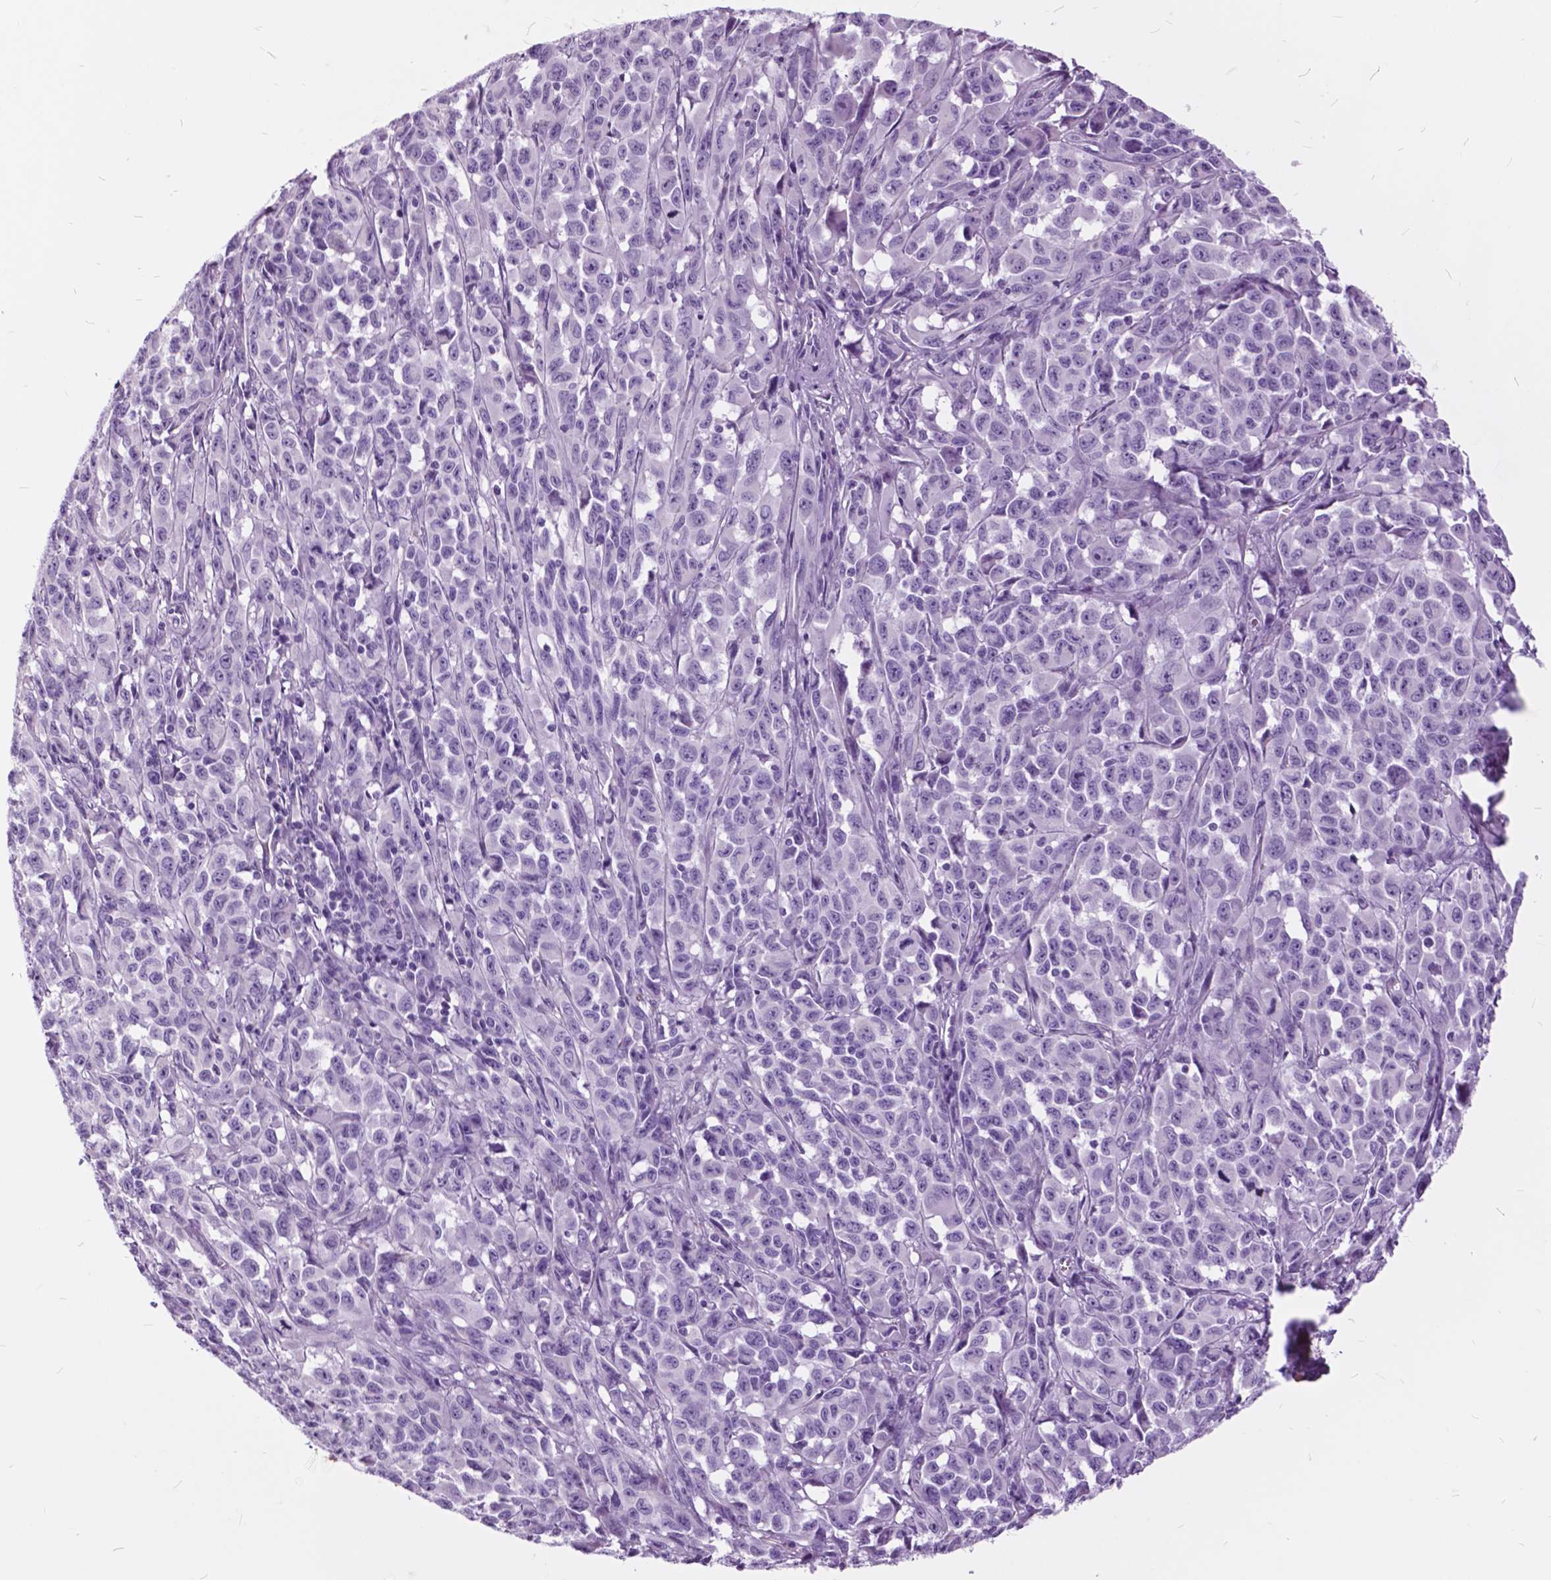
{"staining": {"intensity": "negative", "quantity": "none", "location": "none"}, "tissue": "melanoma", "cell_type": "Tumor cells", "image_type": "cancer", "snomed": [{"axis": "morphology", "description": "Malignant melanoma, NOS"}, {"axis": "topography", "description": "Vulva, labia, clitoris and Bartholin´s gland, NO"}], "caption": "The immunohistochemistry image has no significant expression in tumor cells of melanoma tissue.", "gene": "GDF9", "patient": {"sex": "female", "age": 75}}